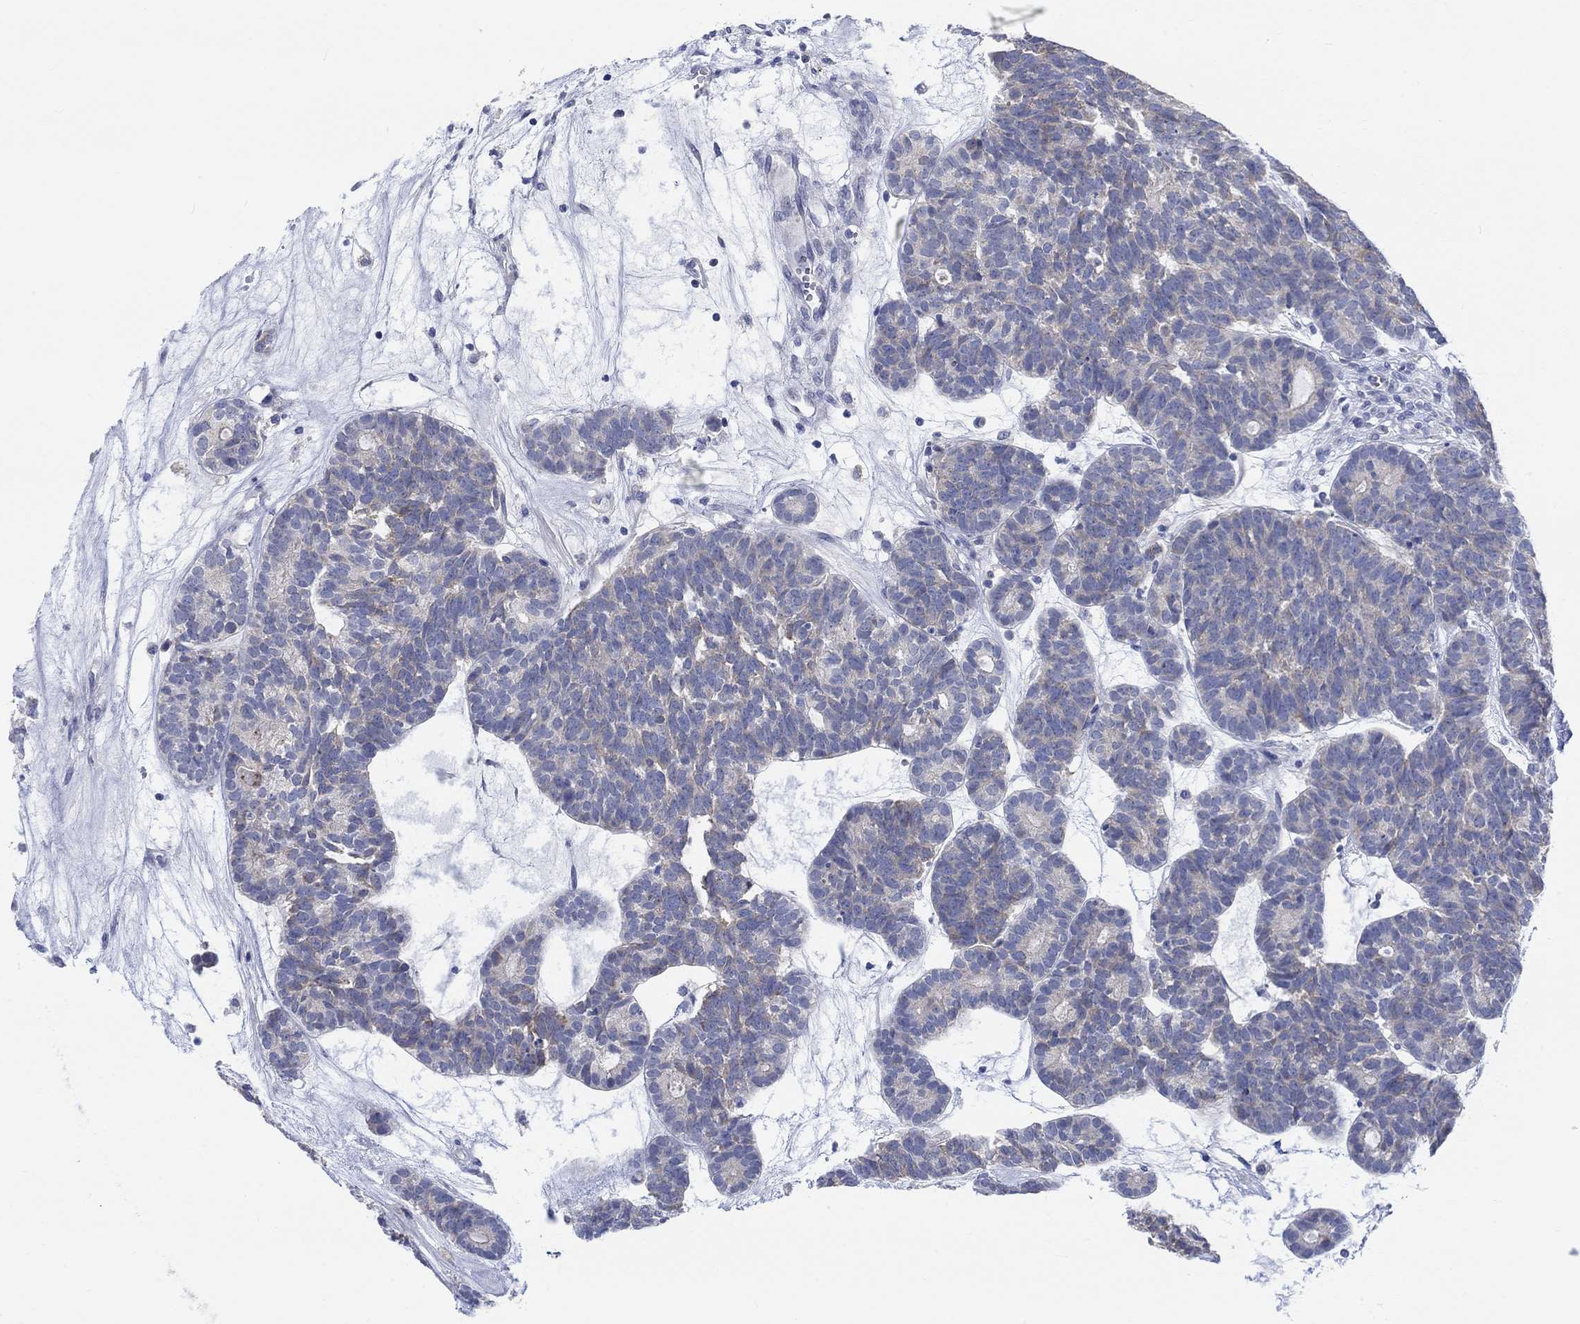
{"staining": {"intensity": "negative", "quantity": "none", "location": "none"}, "tissue": "head and neck cancer", "cell_type": "Tumor cells", "image_type": "cancer", "snomed": [{"axis": "morphology", "description": "Adenocarcinoma, NOS"}, {"axis": "topography", "description": "Head-Neck"}], "caption": "A high-resolution histopathology image shows immunohistochemistry staining of head and neck cancer (adenocarcinoma), which displays no significant staining in tumor cells.", "gene": "NAV3", "patient": {"sex": "female", "age": 81}}